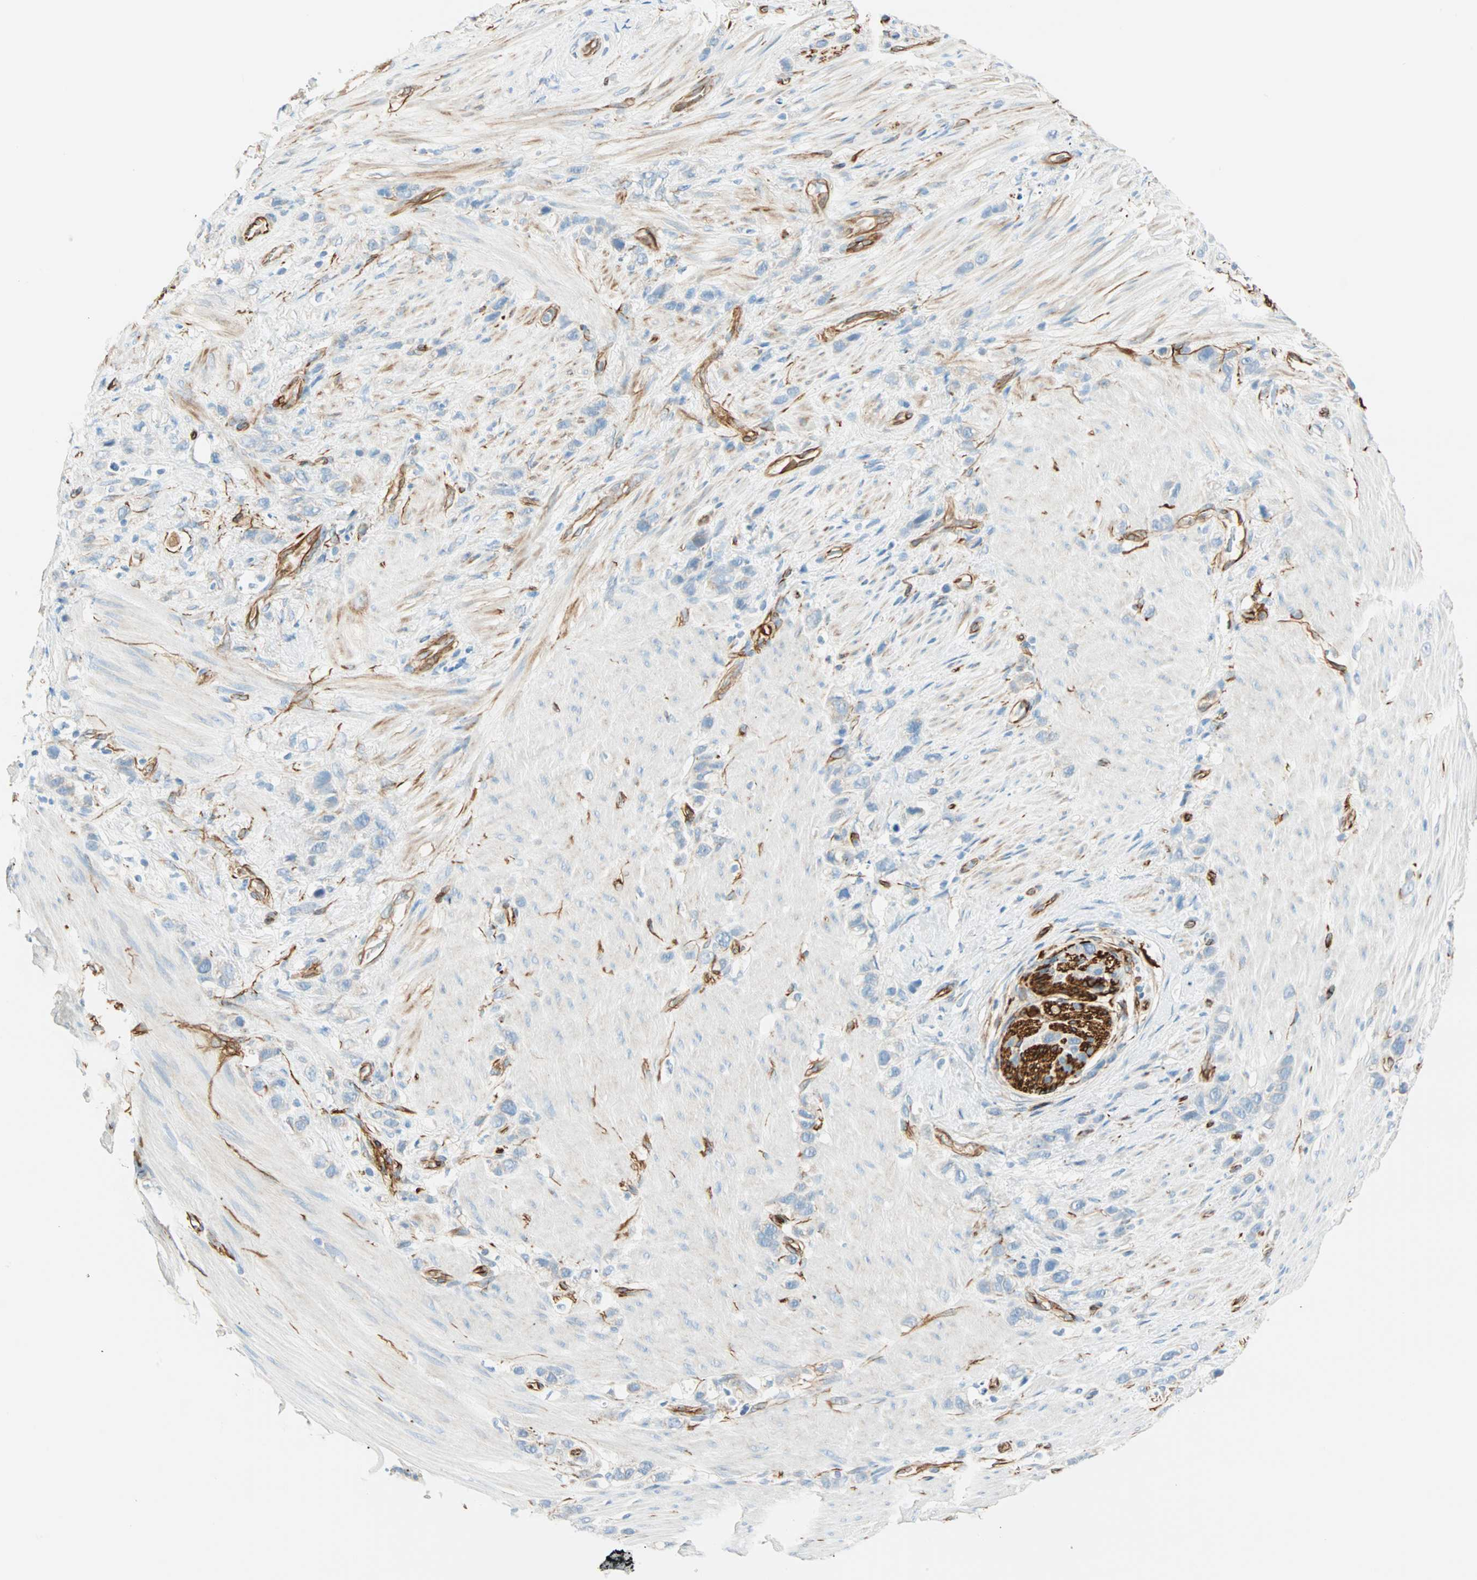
{"staining": {"intensity": "negative", "quantity": "none", "location": "none"}, "tissue": "stomach cancer", "cell_type": "Tumor cells", "image_type": "cancer", "snomed": [{"axis": "morphology", "description": "Normal tissue, NOS"}, {"axis": "morphology", "description": "Adenocarcinoma, NOS"}, {"axis": "morphology", "description": "Adenocarcinoma, High grade"}, {"axis": "topography", "description": "Stomach, upper"}, {"axis": "topography", "description": "Stomach"}], "caption": "This is a photomicrograph of immunohistochemistry staining of stomach adenocarcinoma, which shows no positivity in tumor cells.", "gene": "NES", "patient": {"sex": "female", "age": 65}}